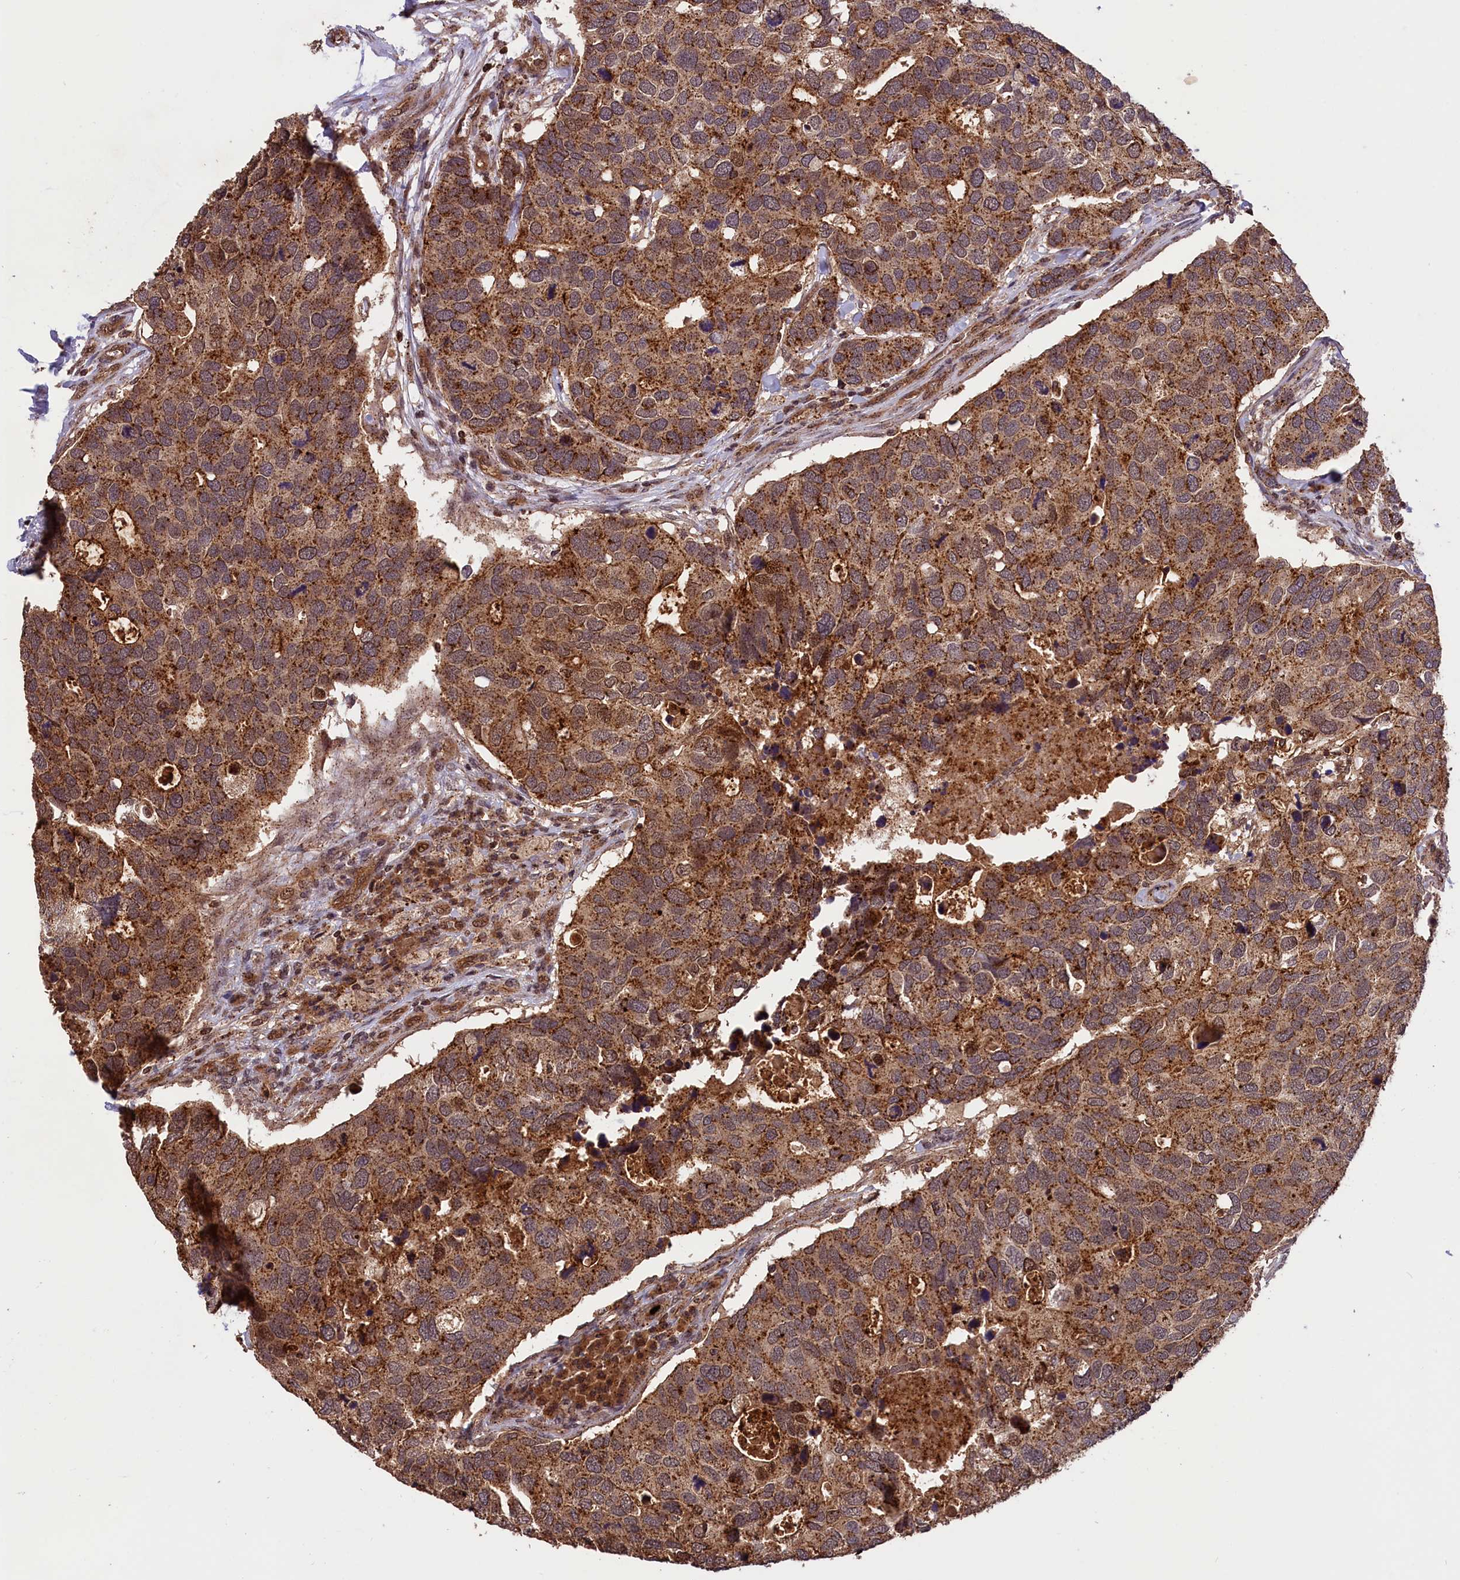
{"staining": {"intensity": "strong", "quantity": ">75%", "location": "cytoplasmic/membranous"}, "tissue": "breast cancer", "cell_type": "Tumor cells", "image_type": "cancer", "snomed": [{"axis": "morphology", "description": "Duct carcinoma"}, {"axis": "topography", "description": "Breast"}], "caption": "Immunohistochemical staining of intraductal carcinoma (breast) demonstrates strong cytoplasmic/membranous protein positivity in about >75% of tumor cells.", "gene": "IST1", "patient": {"sex": "female", "age": 83}}